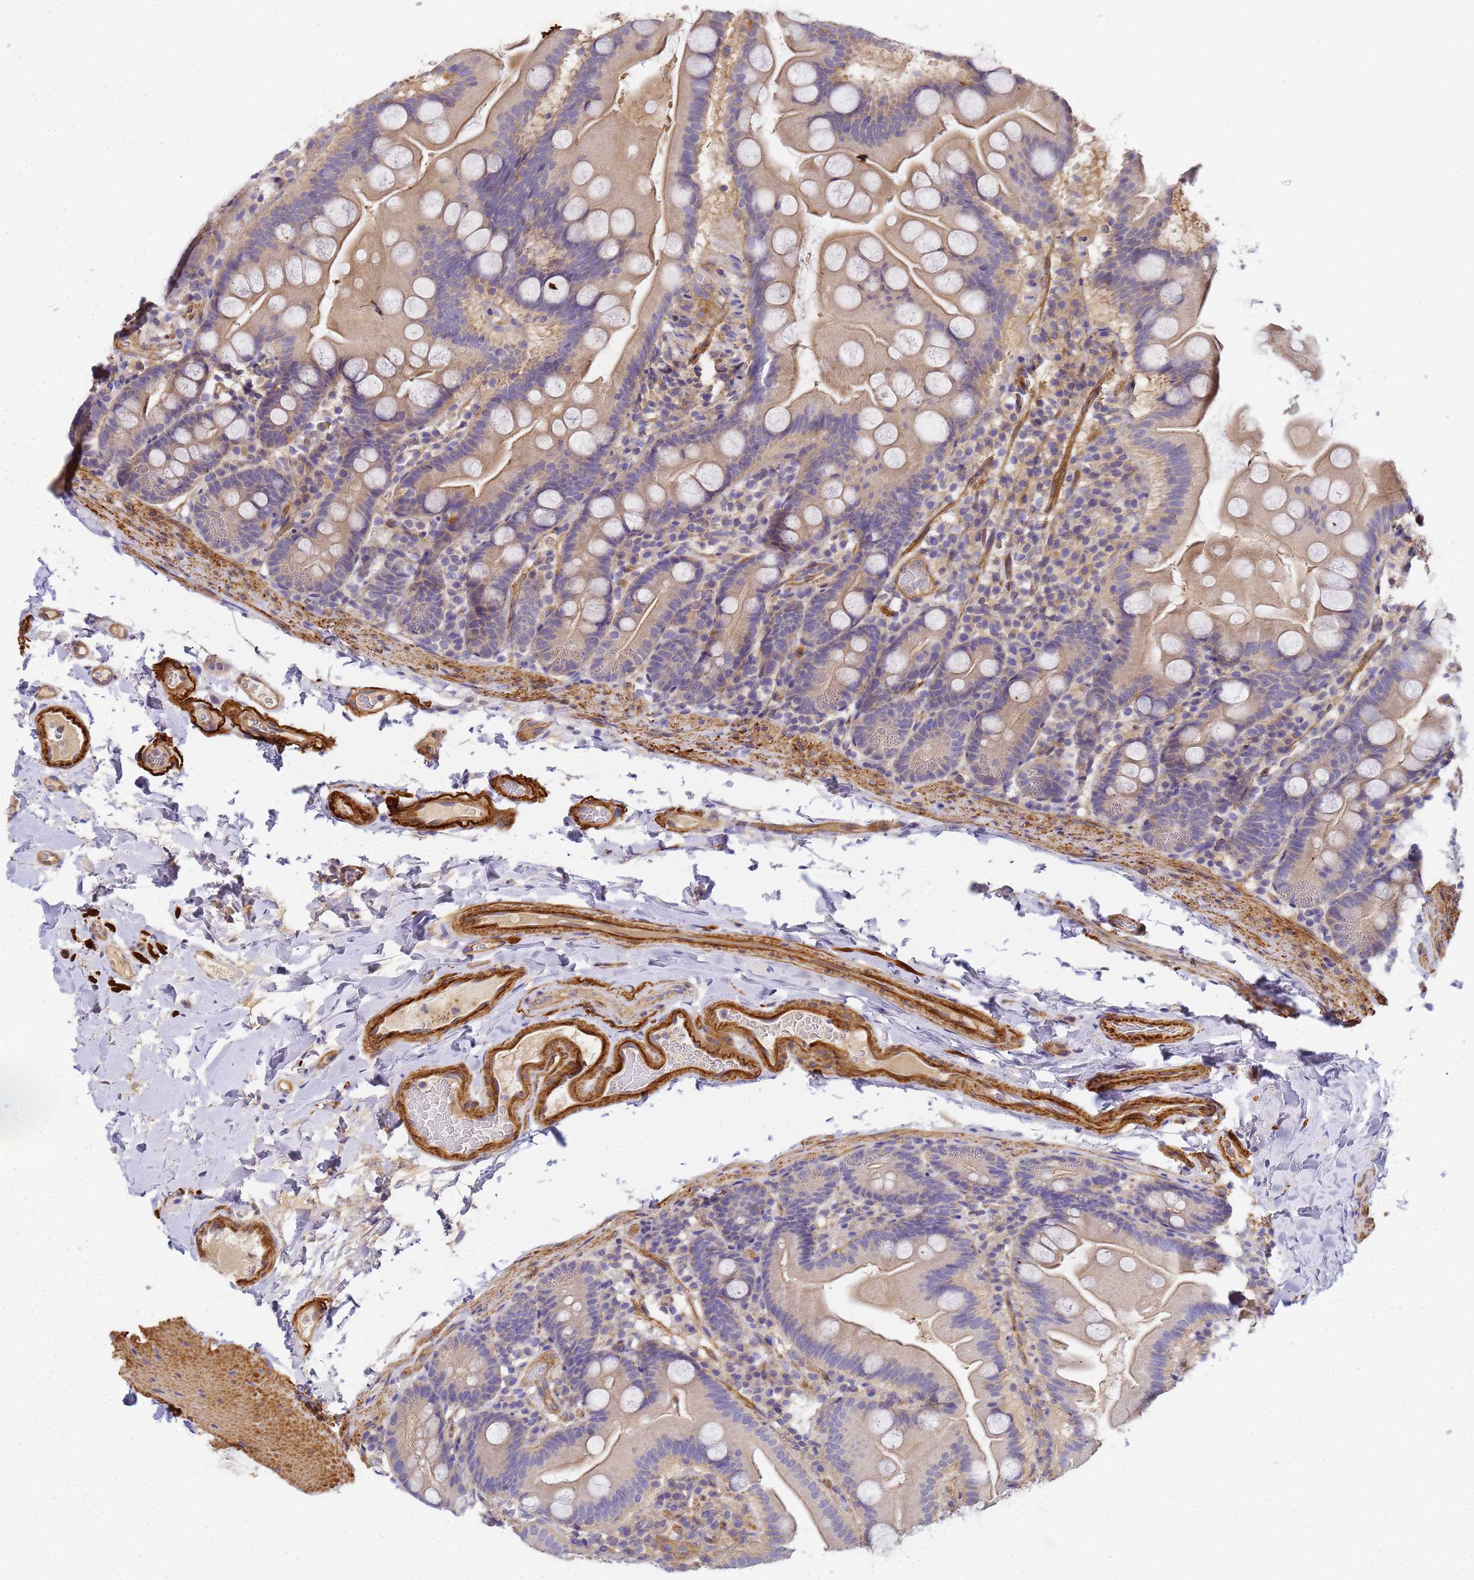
{"staining": {"intensity": "weak", "quantity": "25%-75%", "location": "cytoplasmic/membranous"}, "tissue": "small intestine", "cell_type": "Glandular cells", "image_type": "normal", "snomed": [{"axis": "morphology", "description": "Normal tissue, NOS"}, {"axis": "topography", "description": "Small intestine"}], "caption": "Human small intestine stained with a brown dye shows weak cytoplasmic/membranous positive expression in approximately 25%-75% of glandular cells.", "gene": "MYL10", "patient": {"sex": "female", "age": 68}}